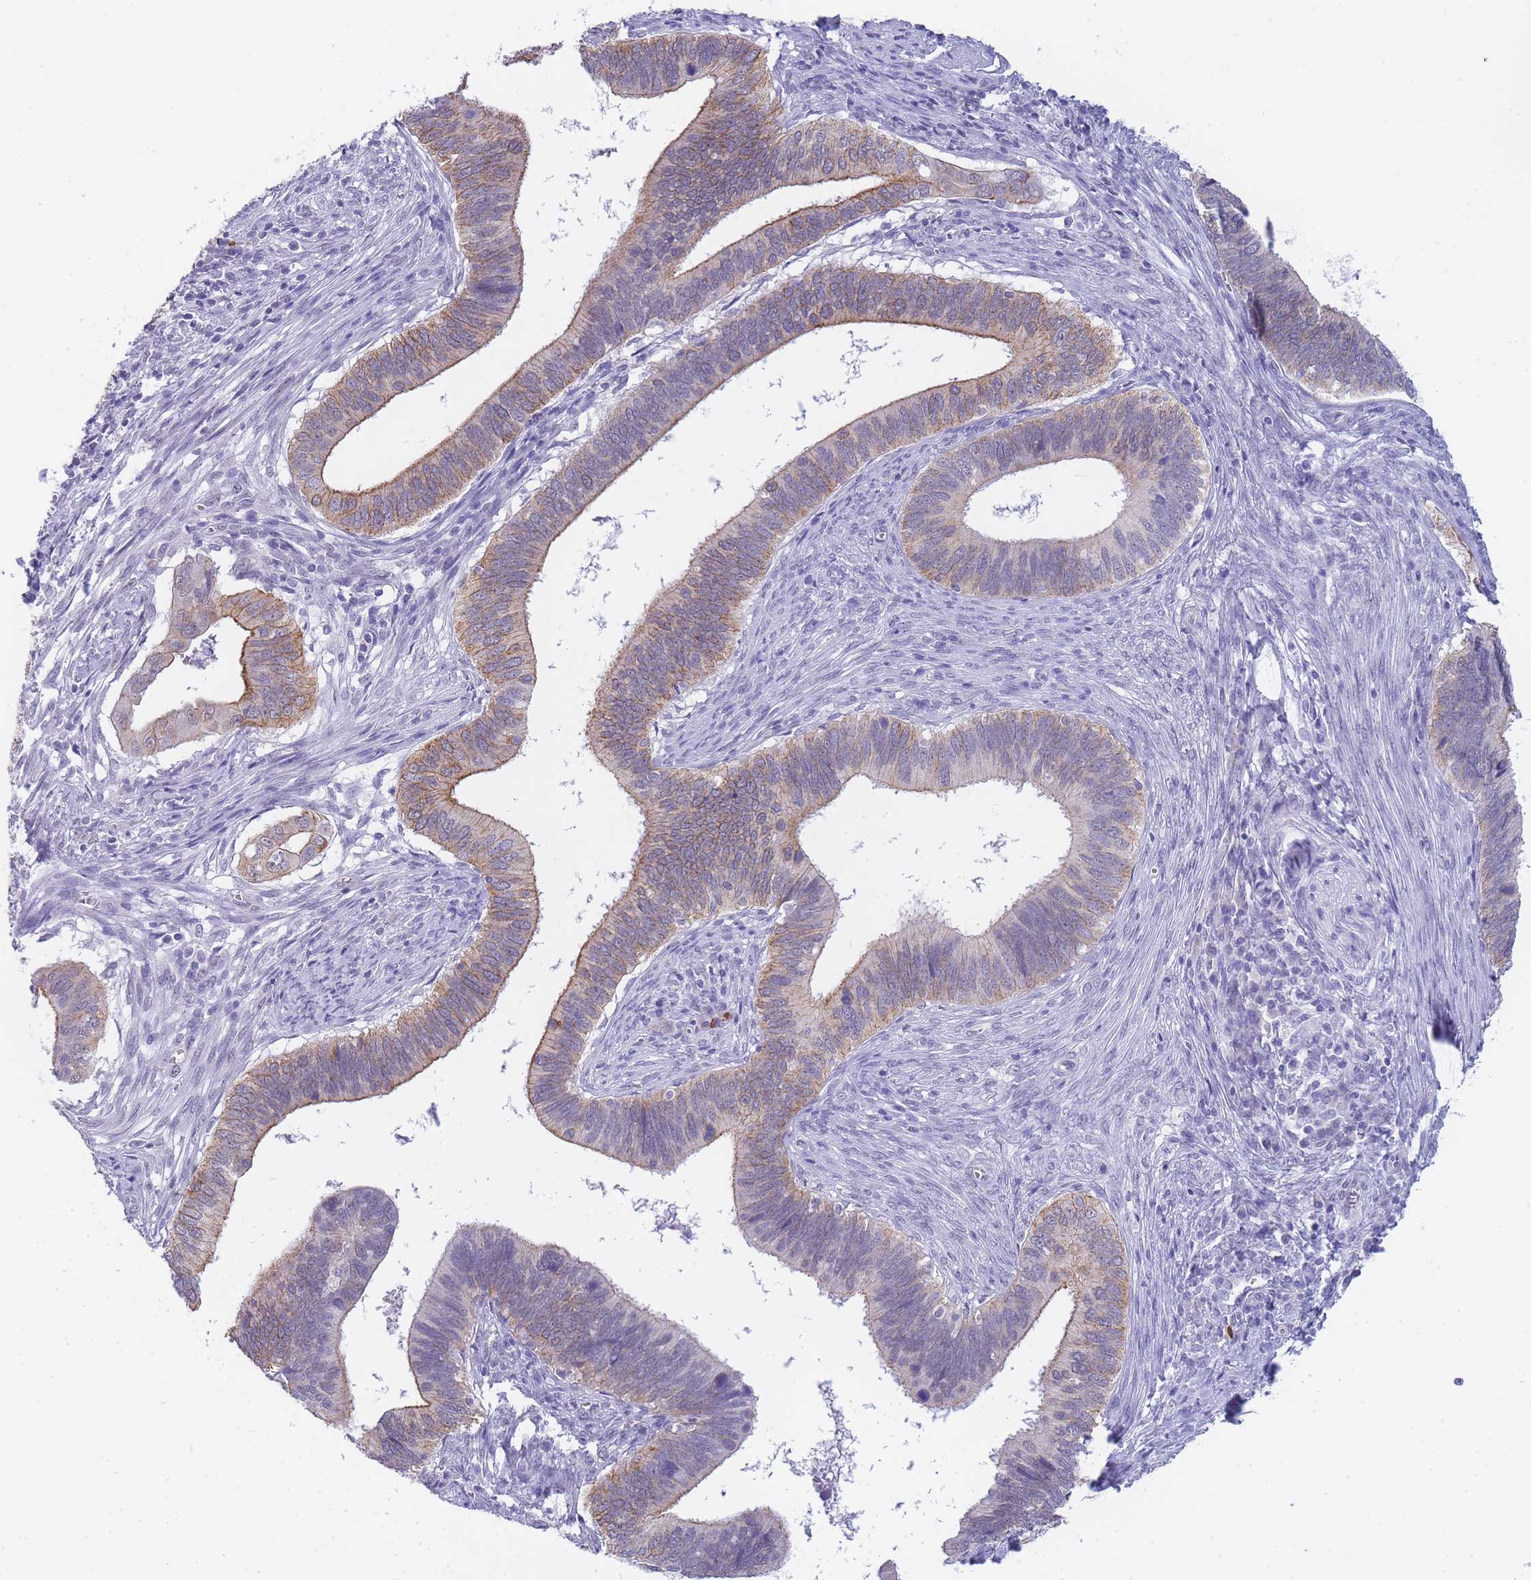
{"staining": {"intensity": "moderate", "quantity": "25%-75%", "location": "cytoplasmic/membranous"}, "tissue": "cervical cancer", "cell_type": "Tumor cells", "image_type": "cancer", "snomed": [{"axis": "morphology", "description": "Adenocarcinoma, NOS"}, {"axis": "topography", "description": "Cervix"}], "caption": "Human adenocarcinoma (cervical) stained with a protein marker exhibits moderate staining in tumor cells.", "gene": "FRAT2", "patient": {"sex": "female", "age": 42}}